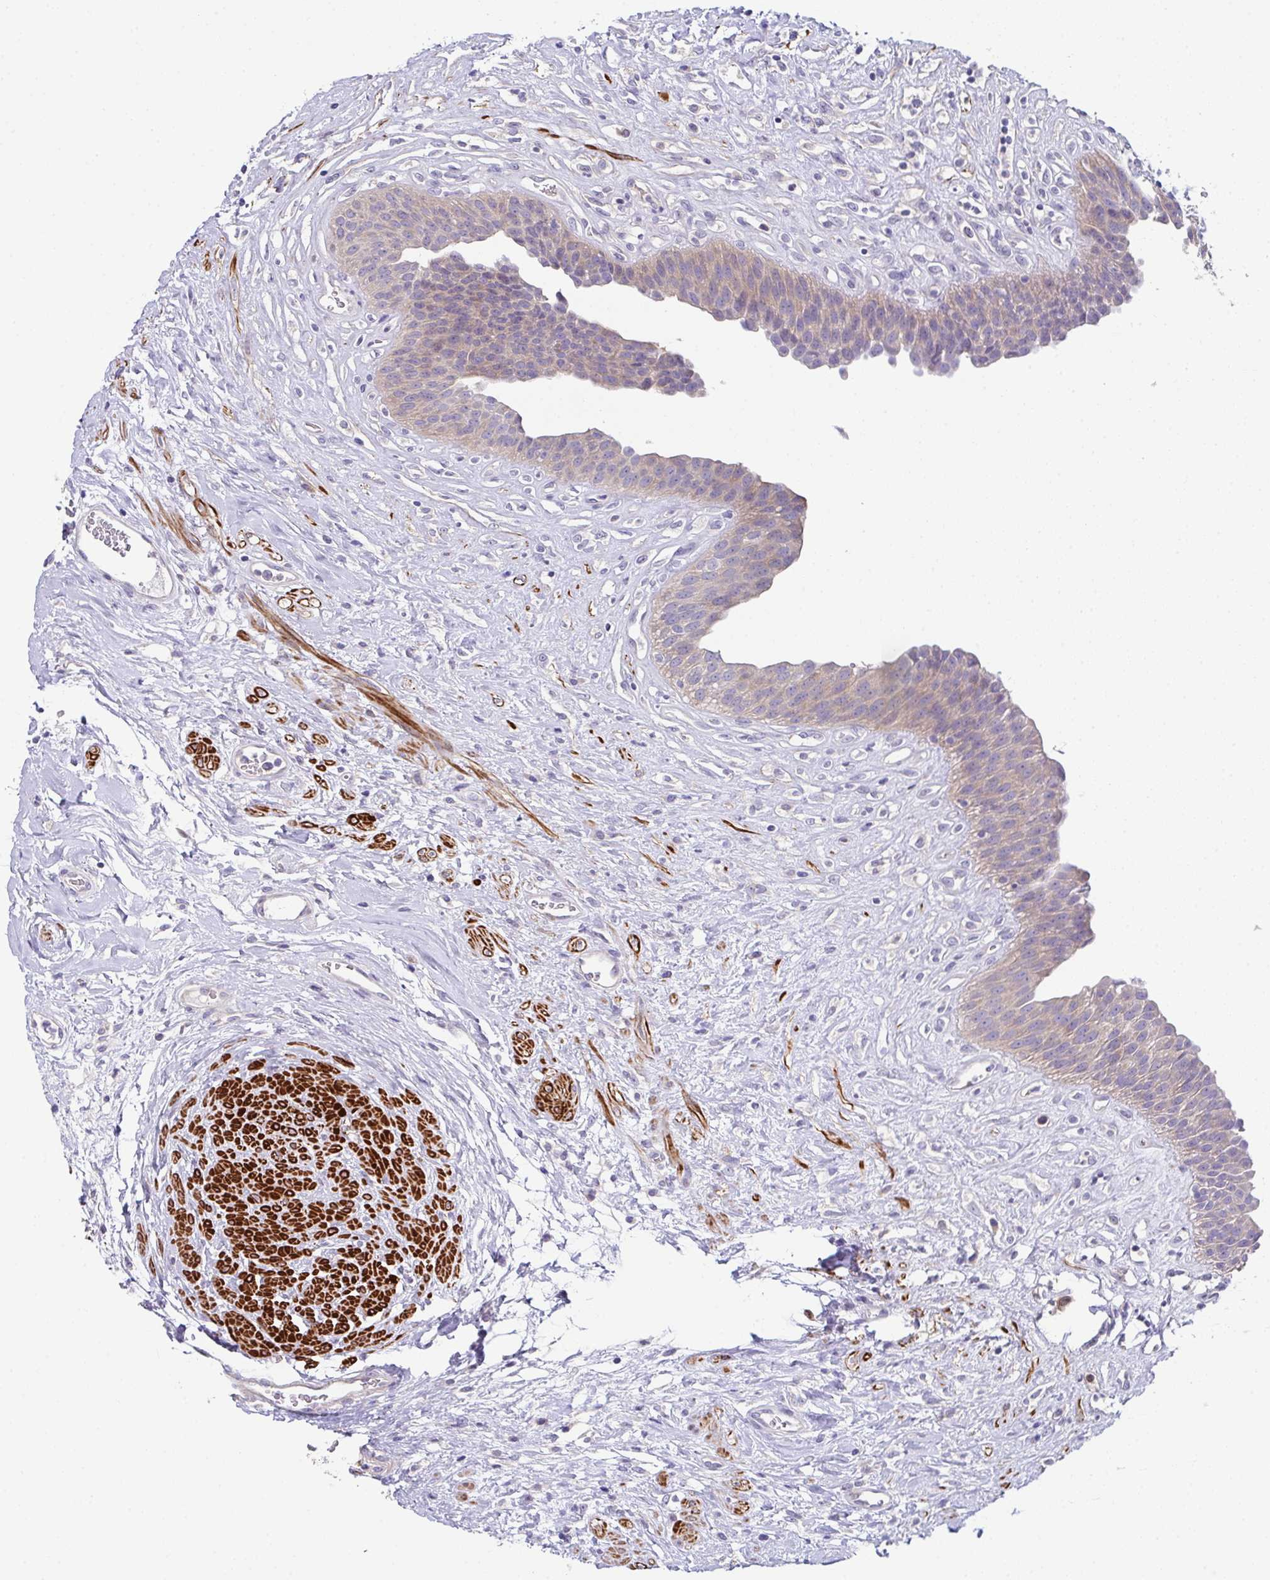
{"staining": {"intensity": "weak", "quantity": ">75%", "location": "cytoplasmic/membranous"}, "tissue": "urinary bladder", "cell_type": "Urothelial cells", "image_type": "normal", "snomed": [{"axis": "morphology", "description": "Normal tissue, NOS"}, {"axis": "topography", "description": "Urinary bladder"}], "caption": "Immunohistochemical staining of benign human urinary bladder demonstrates >75% levels of weak cytoplasmic/membranous protein expression in approximately >75% of urothelial cells. The staining was performed using DAB, with brown indicating positive protein expression. Nuclei are stained blue with hematoxylin.", "gene": "CFAP97D1", "patient": {"sex": "female", "age": 56}}